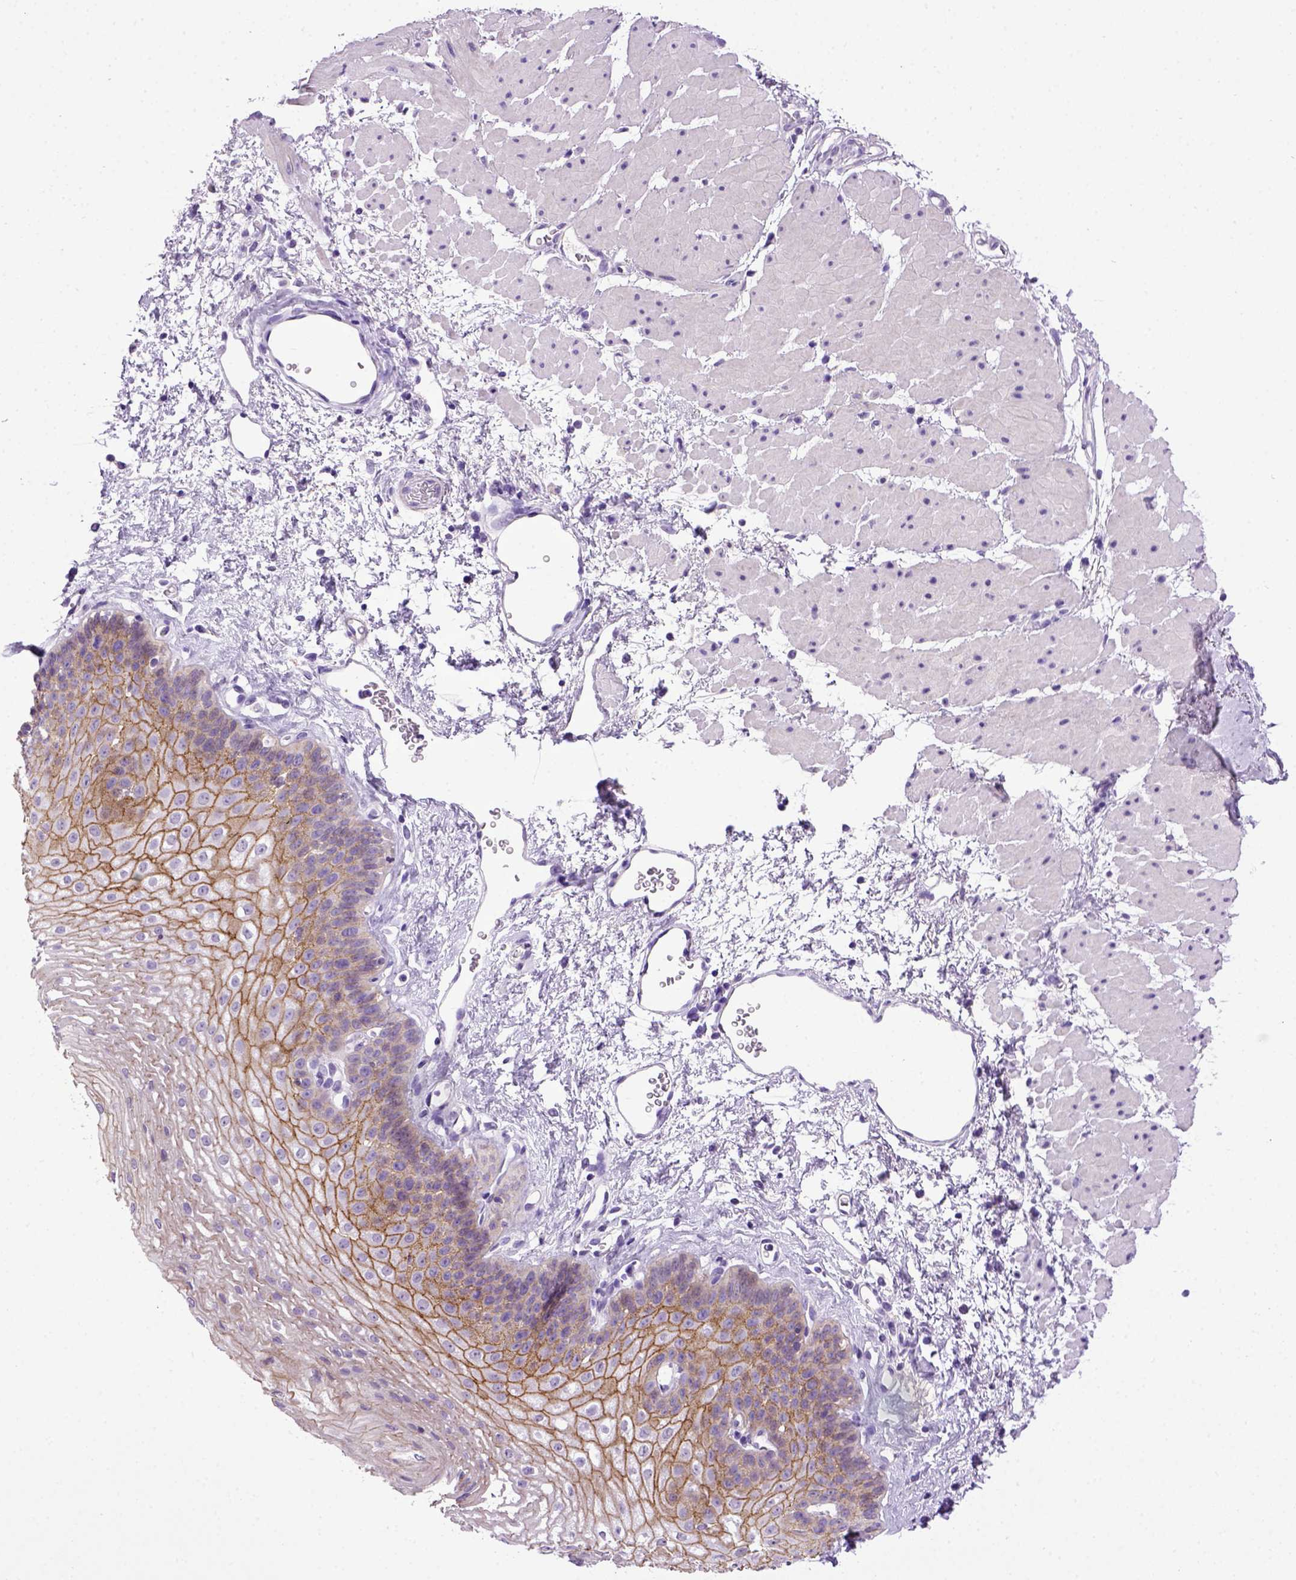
{"staining": {"intensity": "moderate", "quantity": "25%-75%", "location": "cytoplasmic/membranous"}, "tissue": "esophagus", "cell_type": "Squamous epithelial cells", "image_type": "normal", "snomed": [{"axis": "morphology", "description": "Normal tissue, NOS"}, {"axis": "topography", "description": "Esophagus"}], "caption": "High-magnification brightfield microscopy of benign esophagus stained with DAB (3,3'-diaminobenzidine) (brown) and counterstained with hematoxylin (blue). squamous epithelial cells exhibit moderate cytoplasmic/membranous expression is present in about25%-75% of cells.", "gene": "CDH1", "patient": {"sex": "female", "age": 62}}